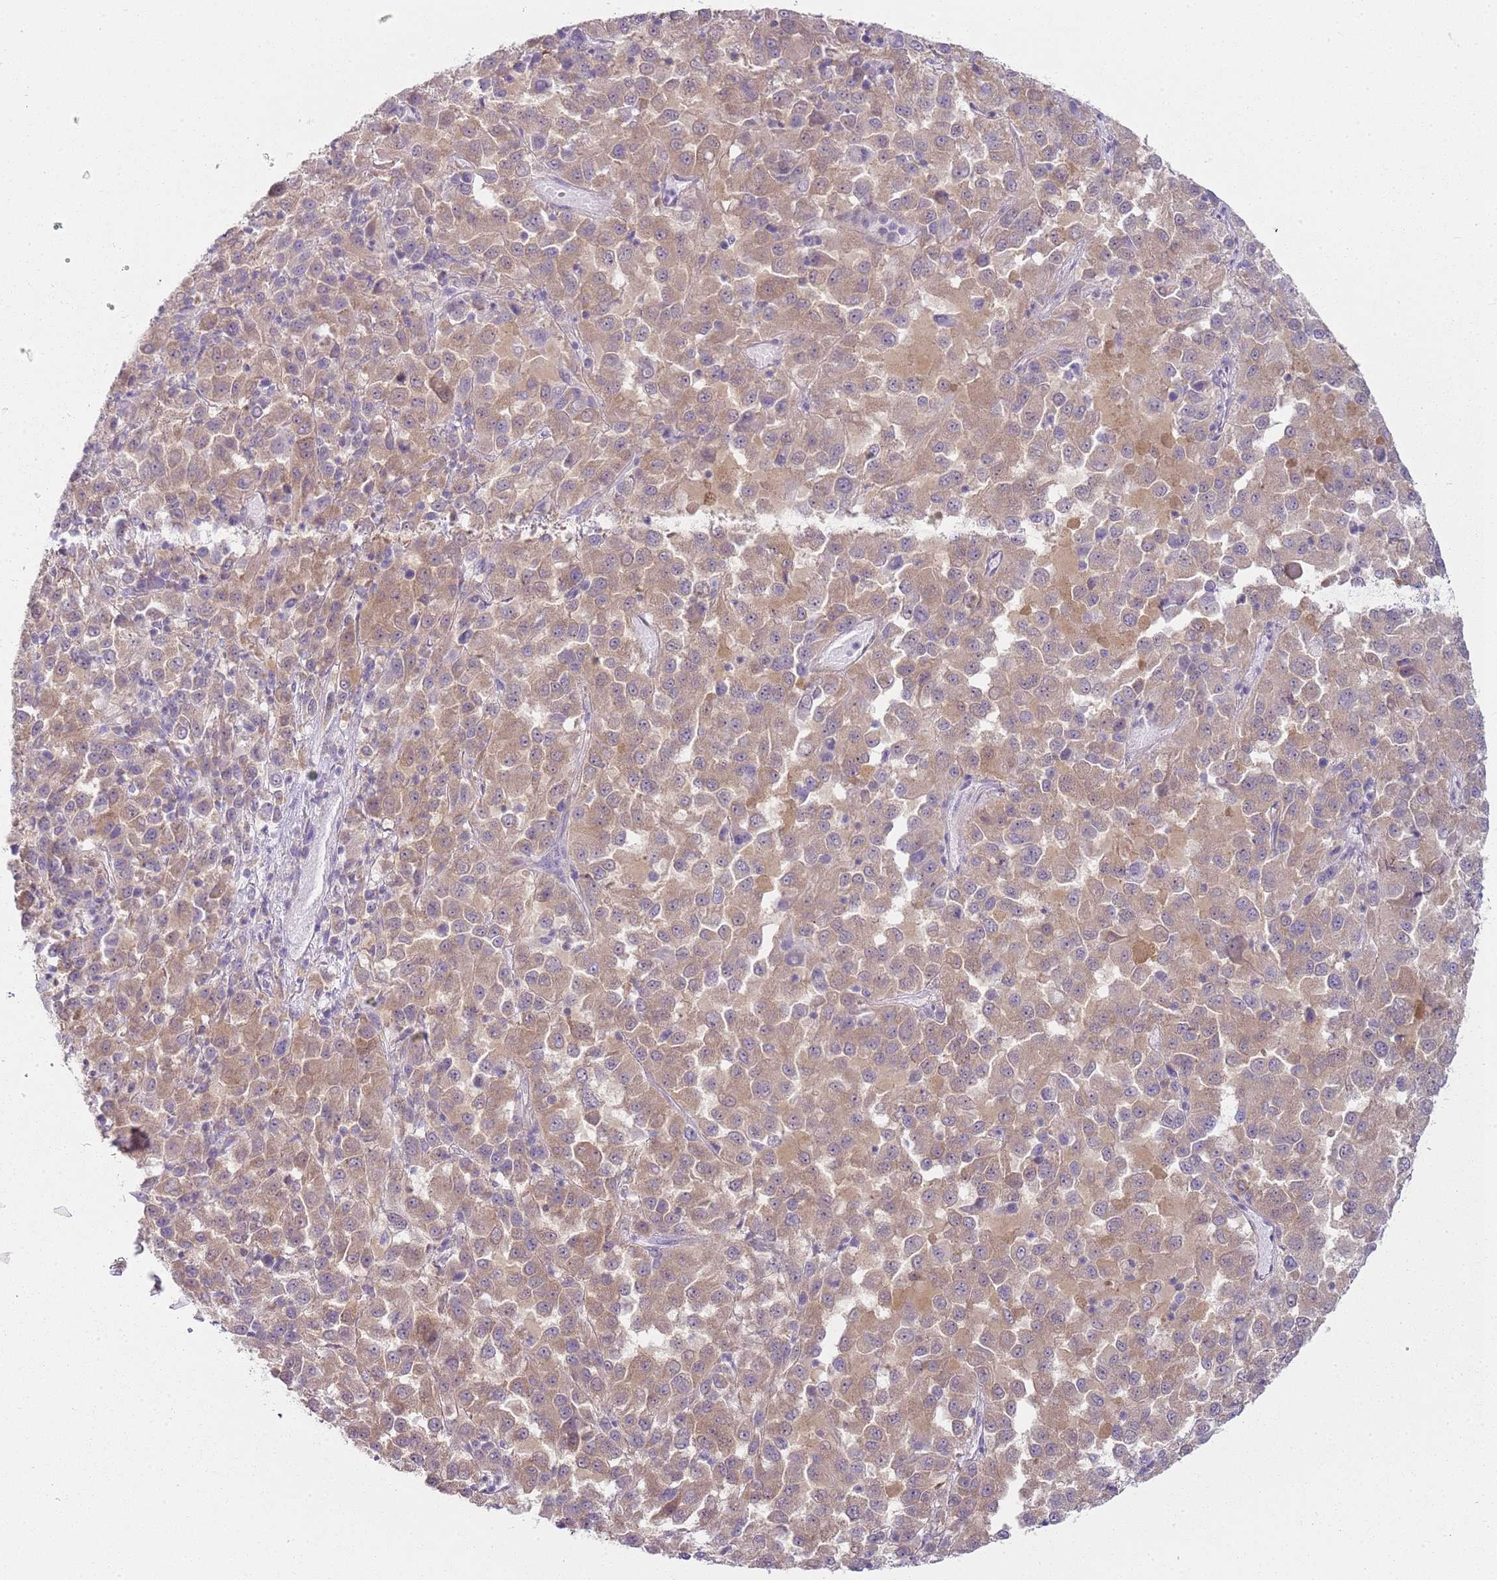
{"staining": {"intensity": "moderate", "quantity": ">75%", "location": "cytoplasmic/membranous"}, "tissue": "melanoma", "cell_type": "Tumor cells", "image_type": "cancer", "snomed": [{"axis": "morphology", "description": "Malignant melanoma, Metastatic site"}, {"axis": "topography", "description": "Lung"}], "caption": "Malignant melanoma (metastatic site) stained for a protein (brown) reveals moderate cytoplasmic/membranous positive expression in approximately >75% of tumor cells.", "gene": "SLC26A6", "patient": {"sex": "male", "age": 64}}